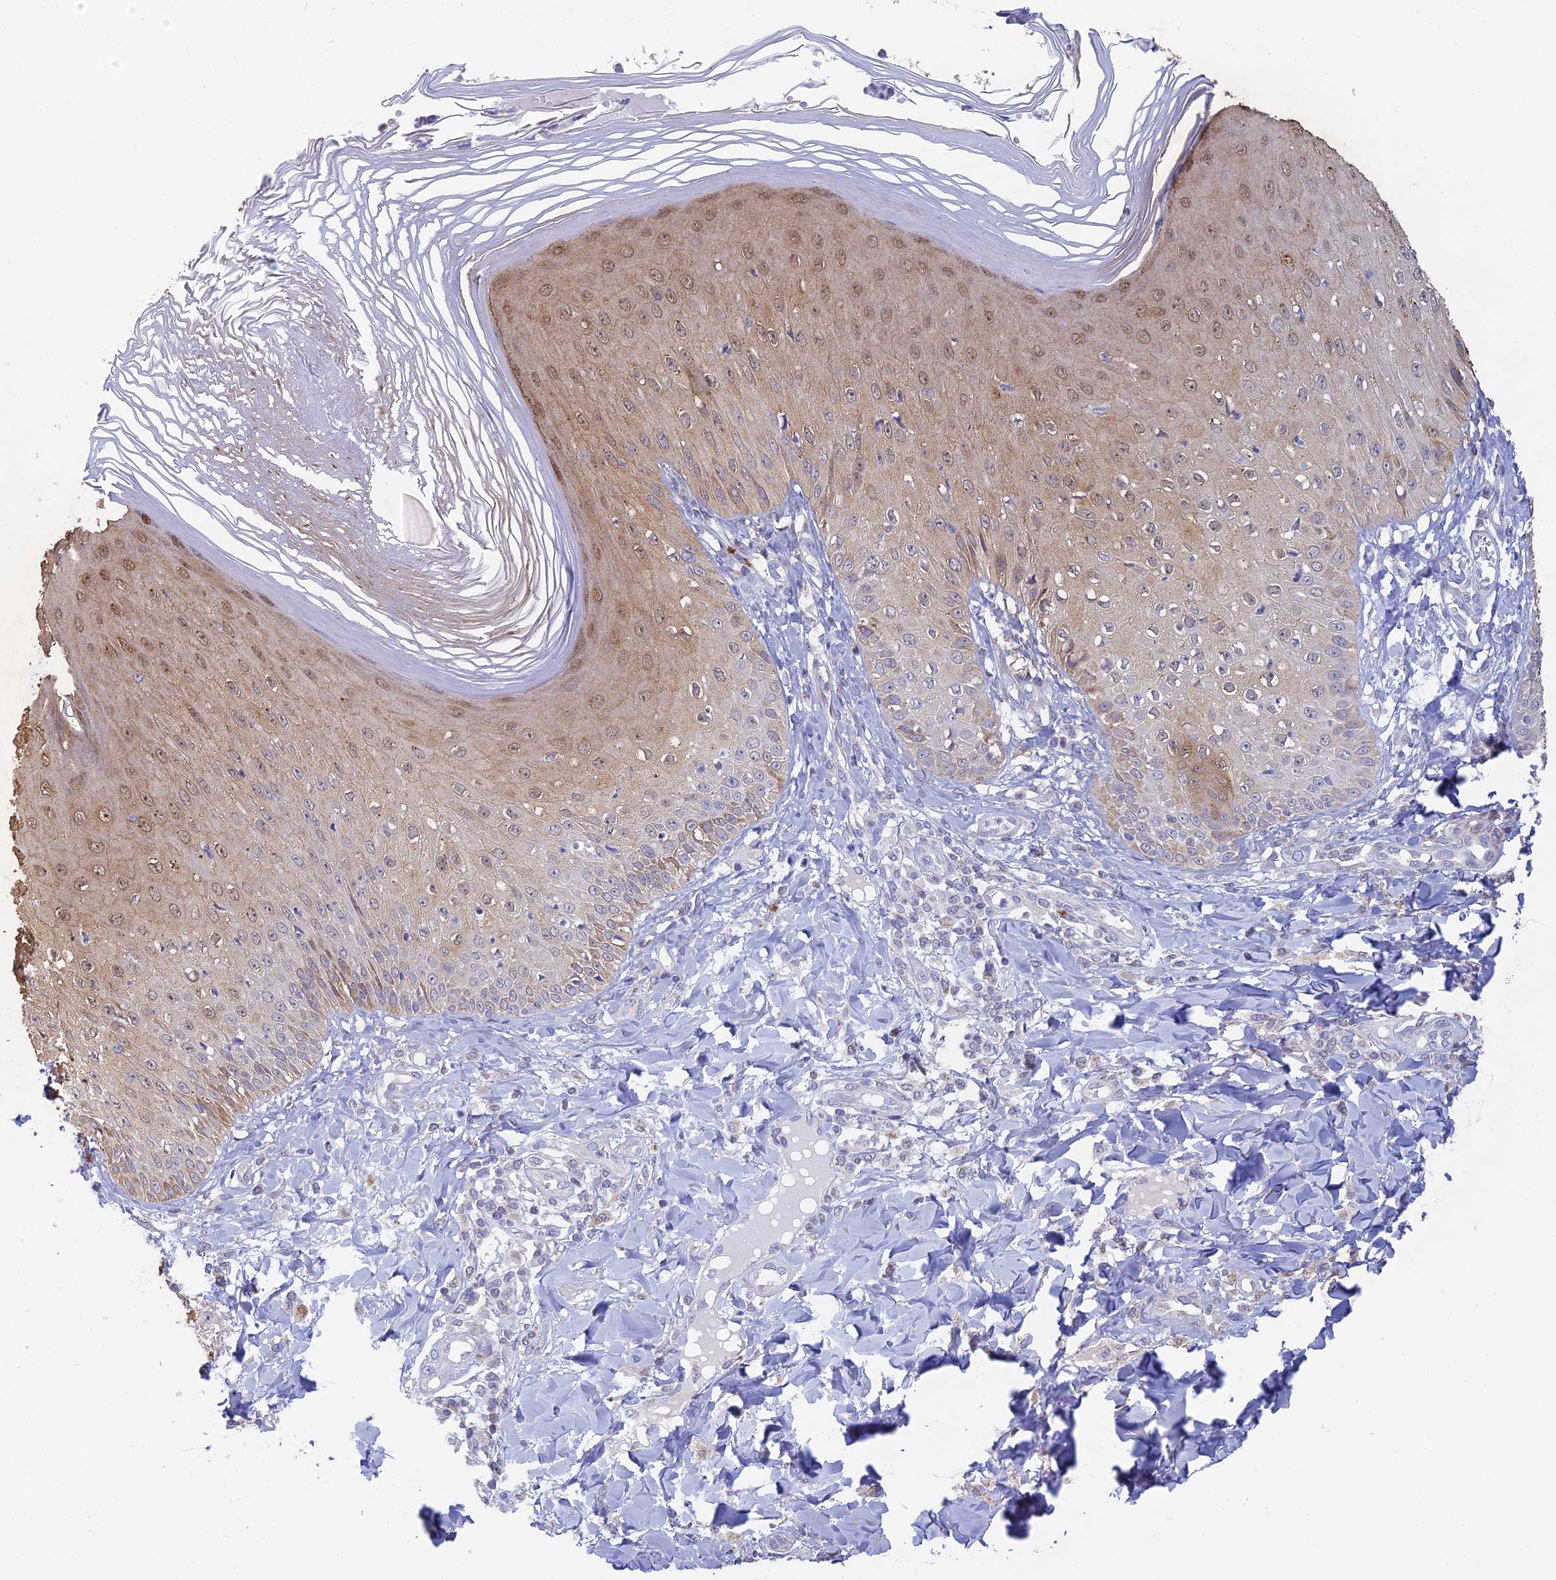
{"staining": {"intensity": "strong", "quantity": "25%-75%", "location": "cytoplasmic/membranous,nuclear"}, "tissue": "skin", "cell_type": "Epidermal cells", "image_type": "normal", "snomed": [{"axis": "morphology", "description": "Normal tissue, NOS"}, {"axis": "morphology", "description": "Inflammation, NOS"}, {"axis": "topography", "description": "Soft tissue"}, {"axis": "topography", "description": "Anal"}], "caption": "An image showing strong cytoplasmic/membranous,nuclear staining in about 25%-75% of epidermal cells in unremarkable skin, as visualized by brown immunohistochemical staining.", "gene": "REXO5", "patient": {"sex": "female", "age": 15}}